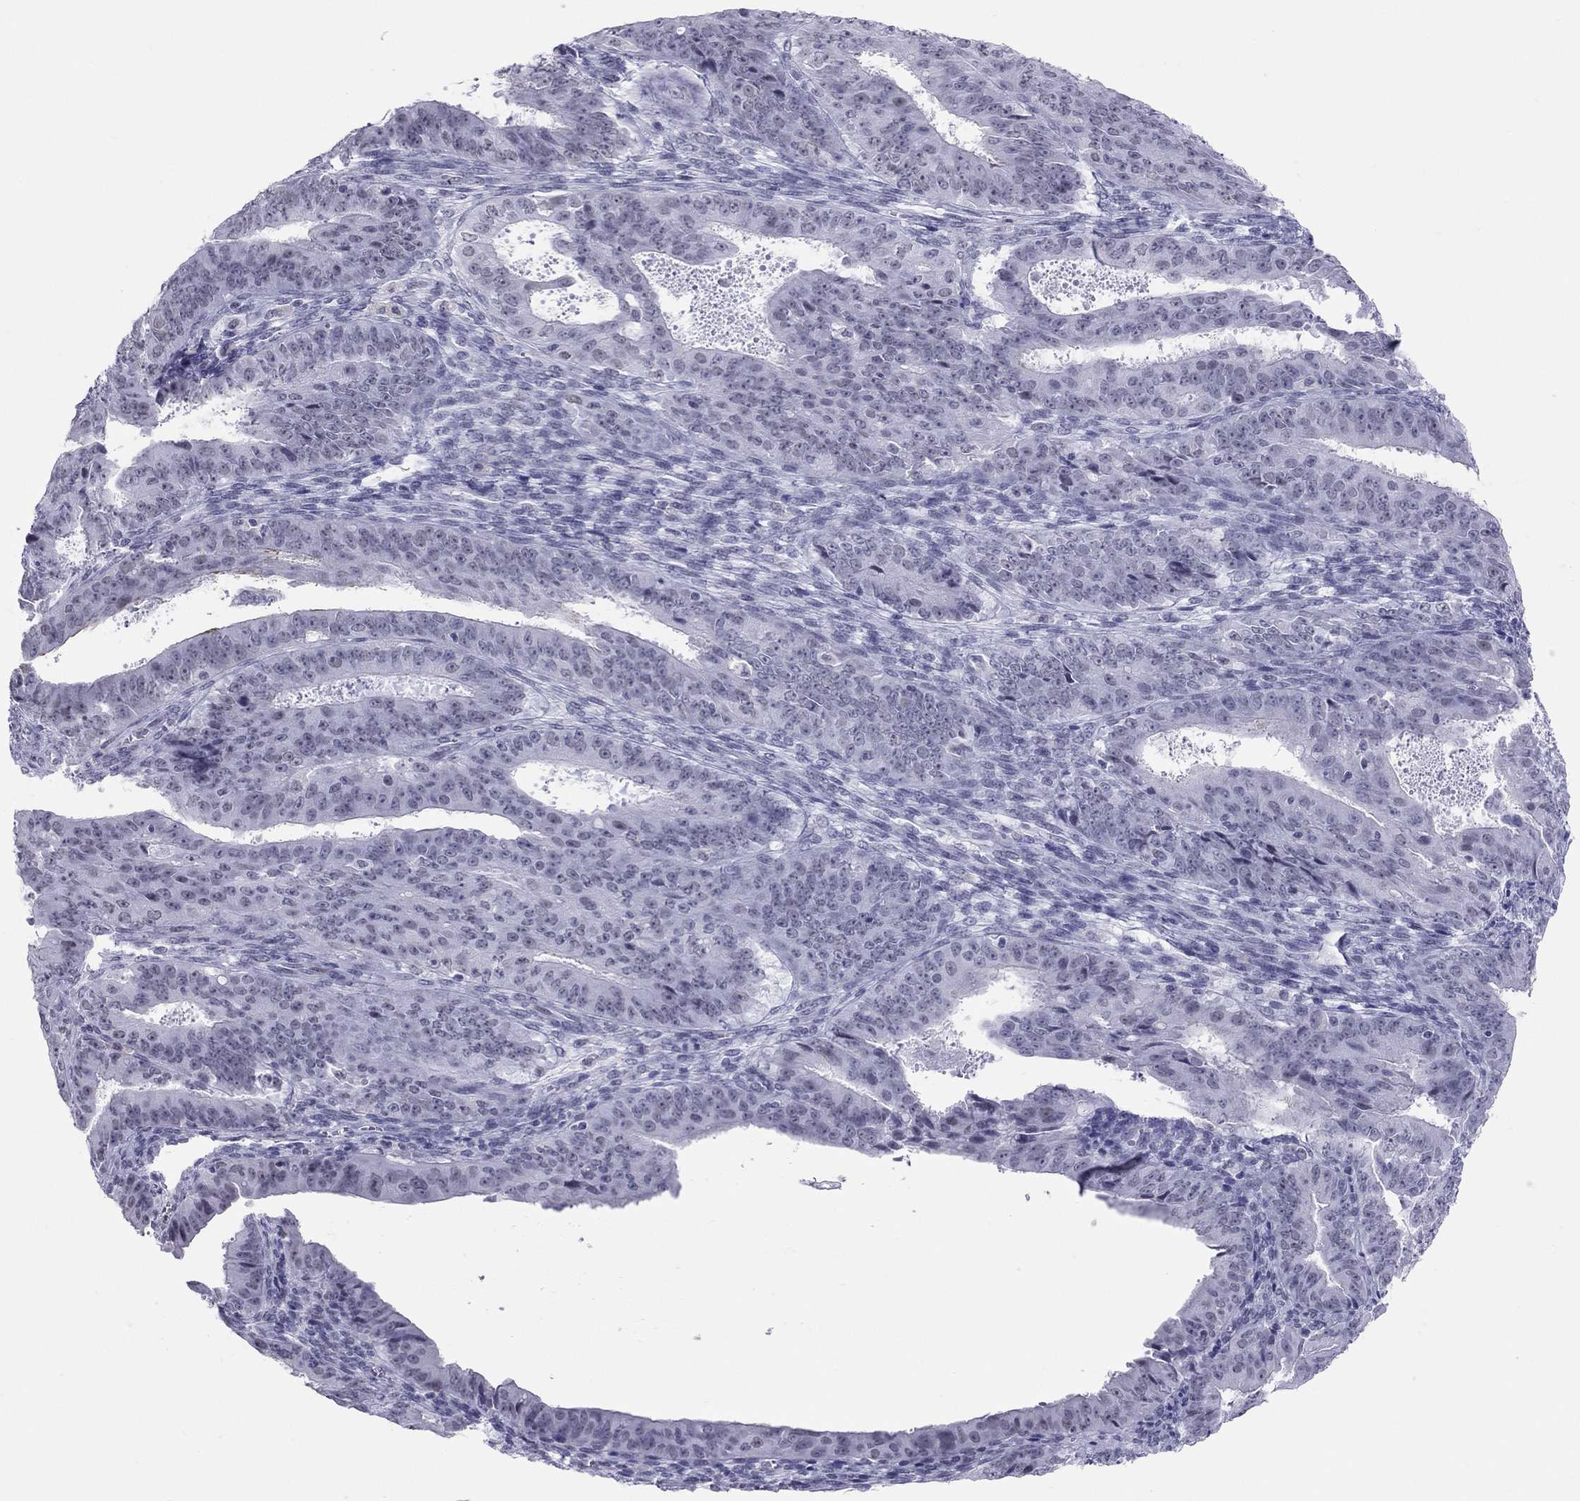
{"staining": {"intensity": "negative", "quantity": "none", "location": "none"}, "tissue": "ovarian cancer", "cell_type": "Tumor cells", "image_type": "cancer", "snomed": [{"axis": "morphology", "description": "Carcinoma, endometroid"}, {"axis": "topography", "description": "Ovary"}], "caption": "Tumor cells show no significant protein expression in endometroid carcinoma (ovarian).", "gene": "JHY", "patient": {"sex": "female", "age": 42}}